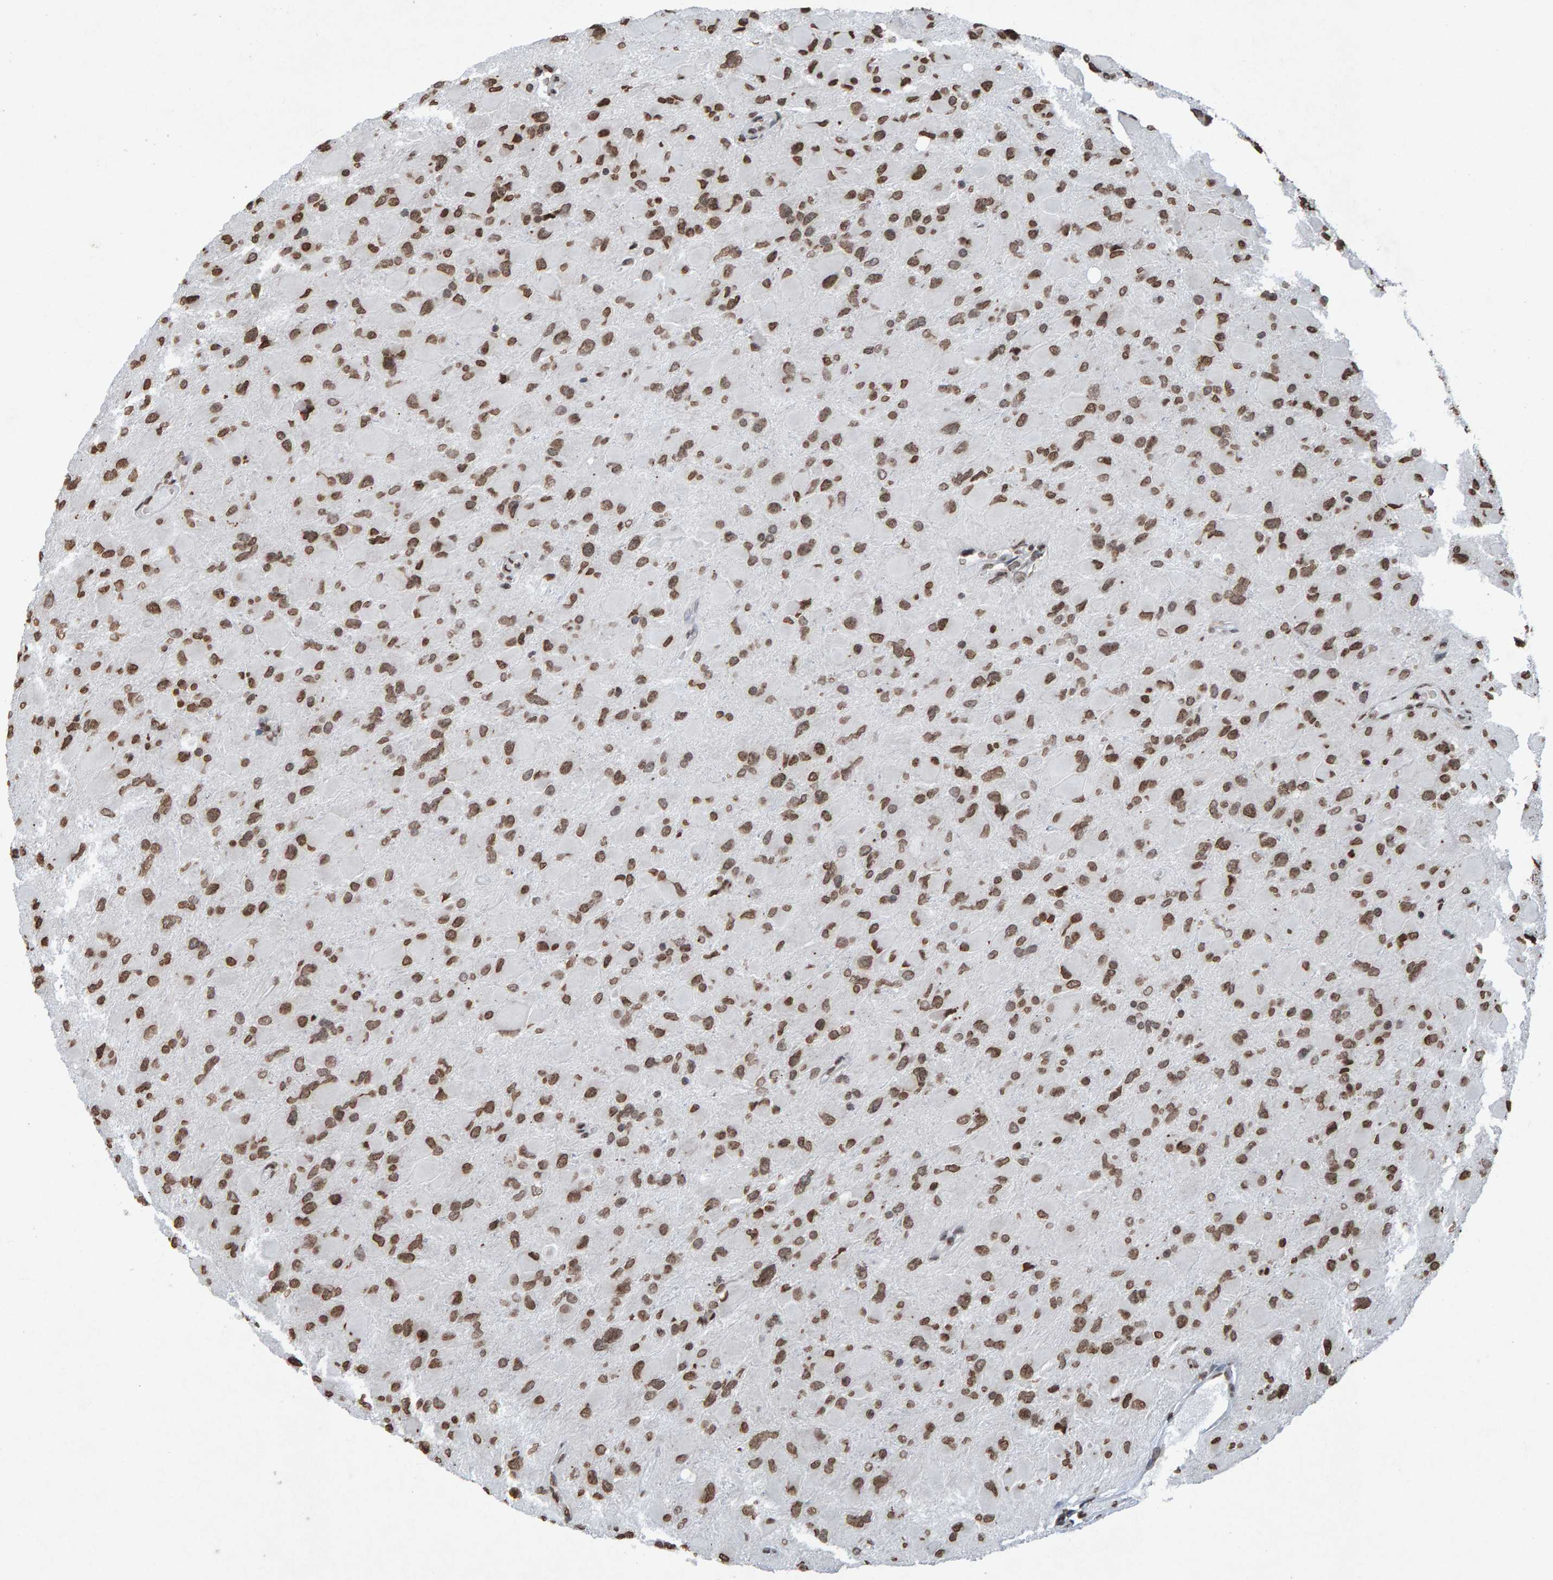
{"staining": {"intensity": "moderate", "quantity": ">75%", "location": "nuclear"}, "tissue": "glioma", "cell_type": "Tumor cells", "image_type": "cancer", "snomed": [{"axis": "morphology", "description": "Glioma, malignant, High grade"}, {"axis": "topography", "description": "Cerebral cortex"}], "caption": "High-power microscopy captured an IHC photomicrograph of glioma, revealing moderate nuclear staining in approximately >75% of tumor cells. (Stains: DAB in brown, nuclei in blue, Microscopy: brightfield microscopy at high magnification).", "gene": "H2AZ1", "patient": {"sex": "female", "age": 36}}